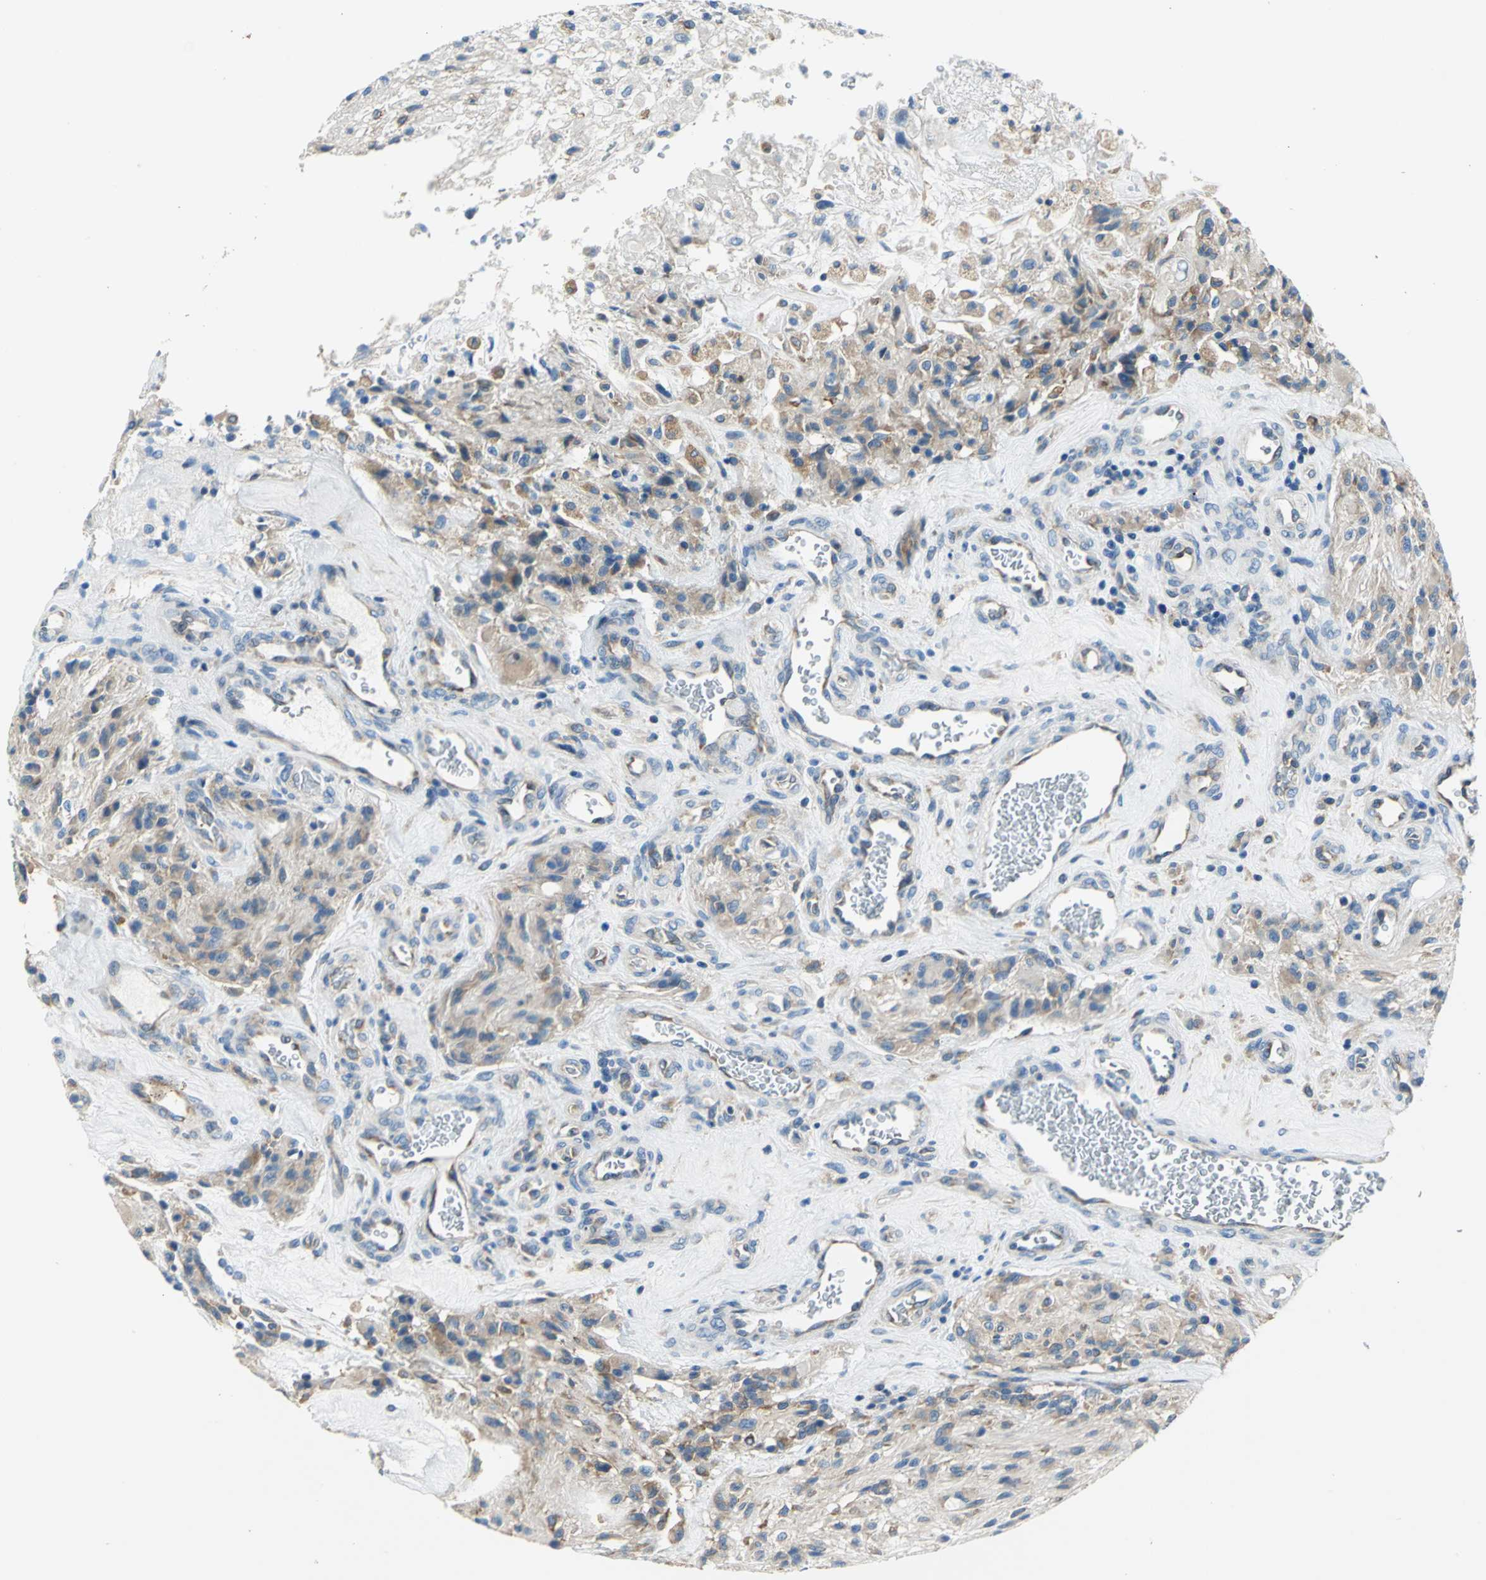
{"staining": {"intensity": "moderate", "quantity": "25%-75%", "location": "cytoplasmic/membranous"}, "tissue": "glioma", "cell_type": "Tumor cells", "image_type": "cancer", "snomed": [{"axis": "morphology", "description": "Normal tissue, NOS"}, {"axis": "morphology", "description": "Glioma, malignant, High grade"}, {"axis": "topography", "description": "Cerebral cortex"}], "caption": "DAB (3,3'-diaminobenzidine) immunohistochemical staining of human glioma displays moderate cytoplasmic/membranous protein expression in about 25%-75% of tumor cells.", "gene": "TRIM25", "patient": {"sex": "male", "age": 56}}